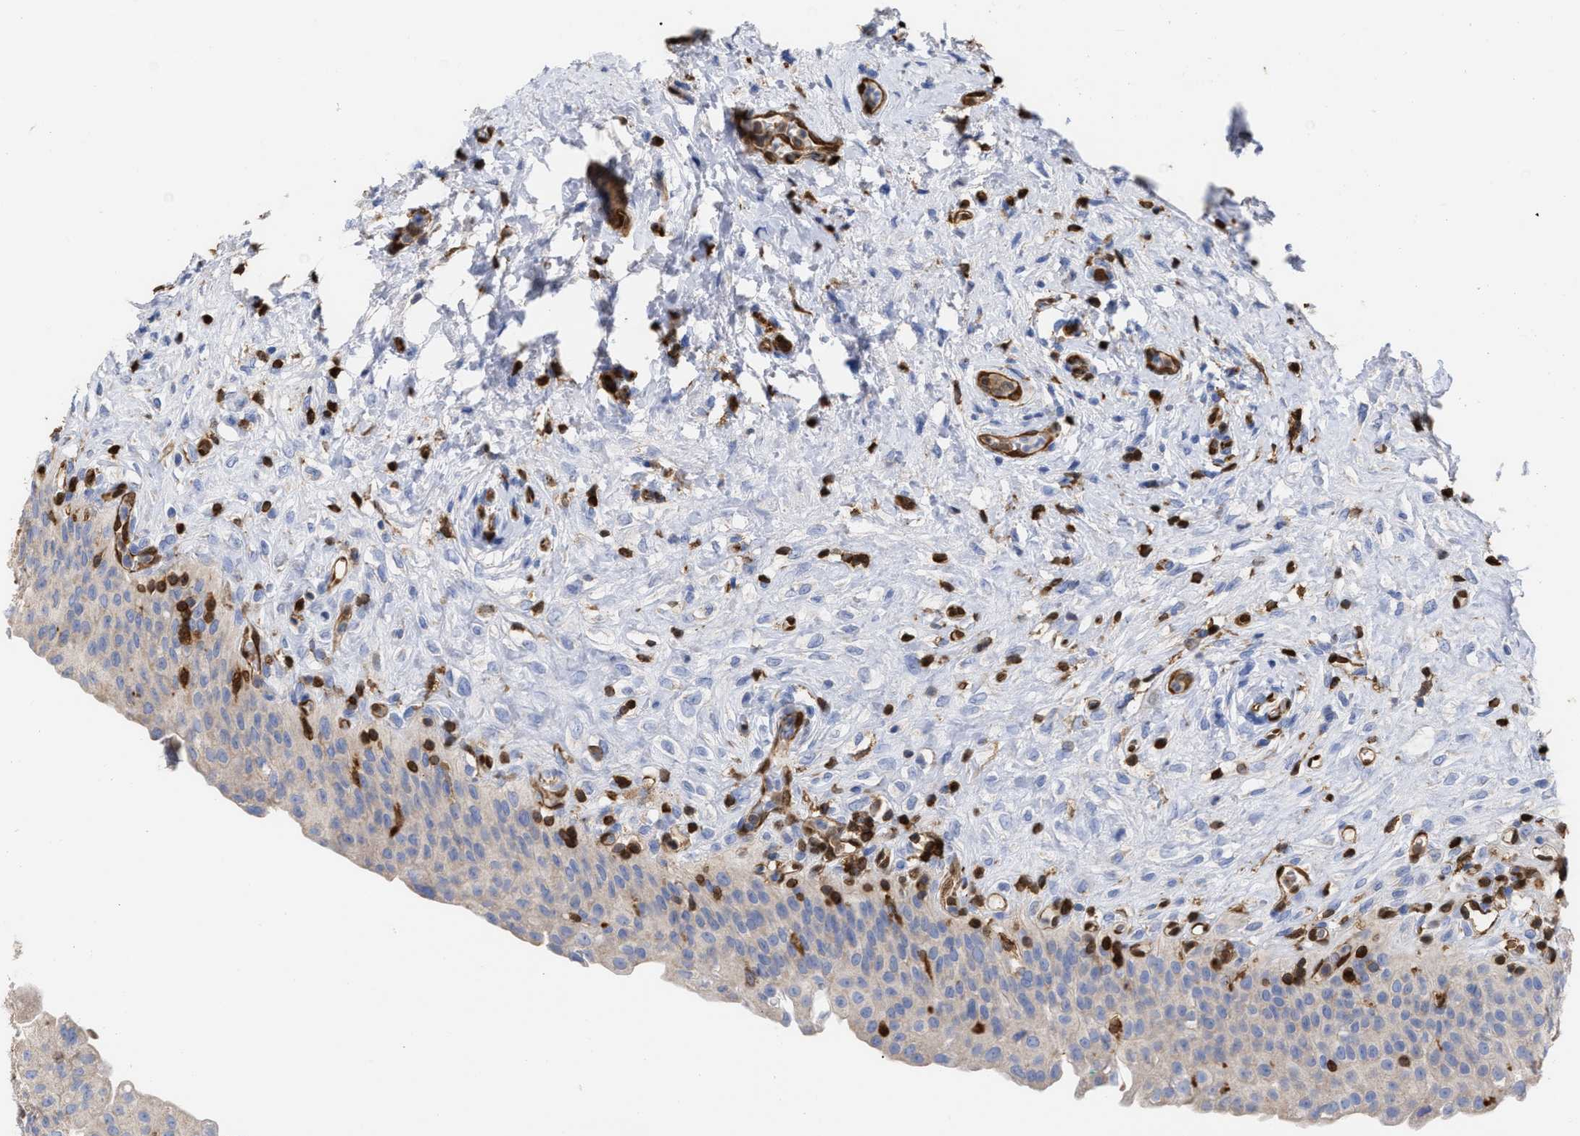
{"staining": {"intensity": "weak", "quantity": "<25%", "location": "cytoplasmic/membranous"}, "tissue": "urinary bladder", "cell_type": "Urothelial cells", "image_type": "normal", "snomed": [{"axis": "morphology", "description": "Urothelial carcinoma, High grade"}, {"axis": "topography", "description": "Urinary bladder"}], "caption": "Immunohistochemical staining of unremarkable urinary bladder reveals no significant staining in urothelial cells.", "gene": "GIMAP4", "patient": {"sex": "male", "age": 46}}